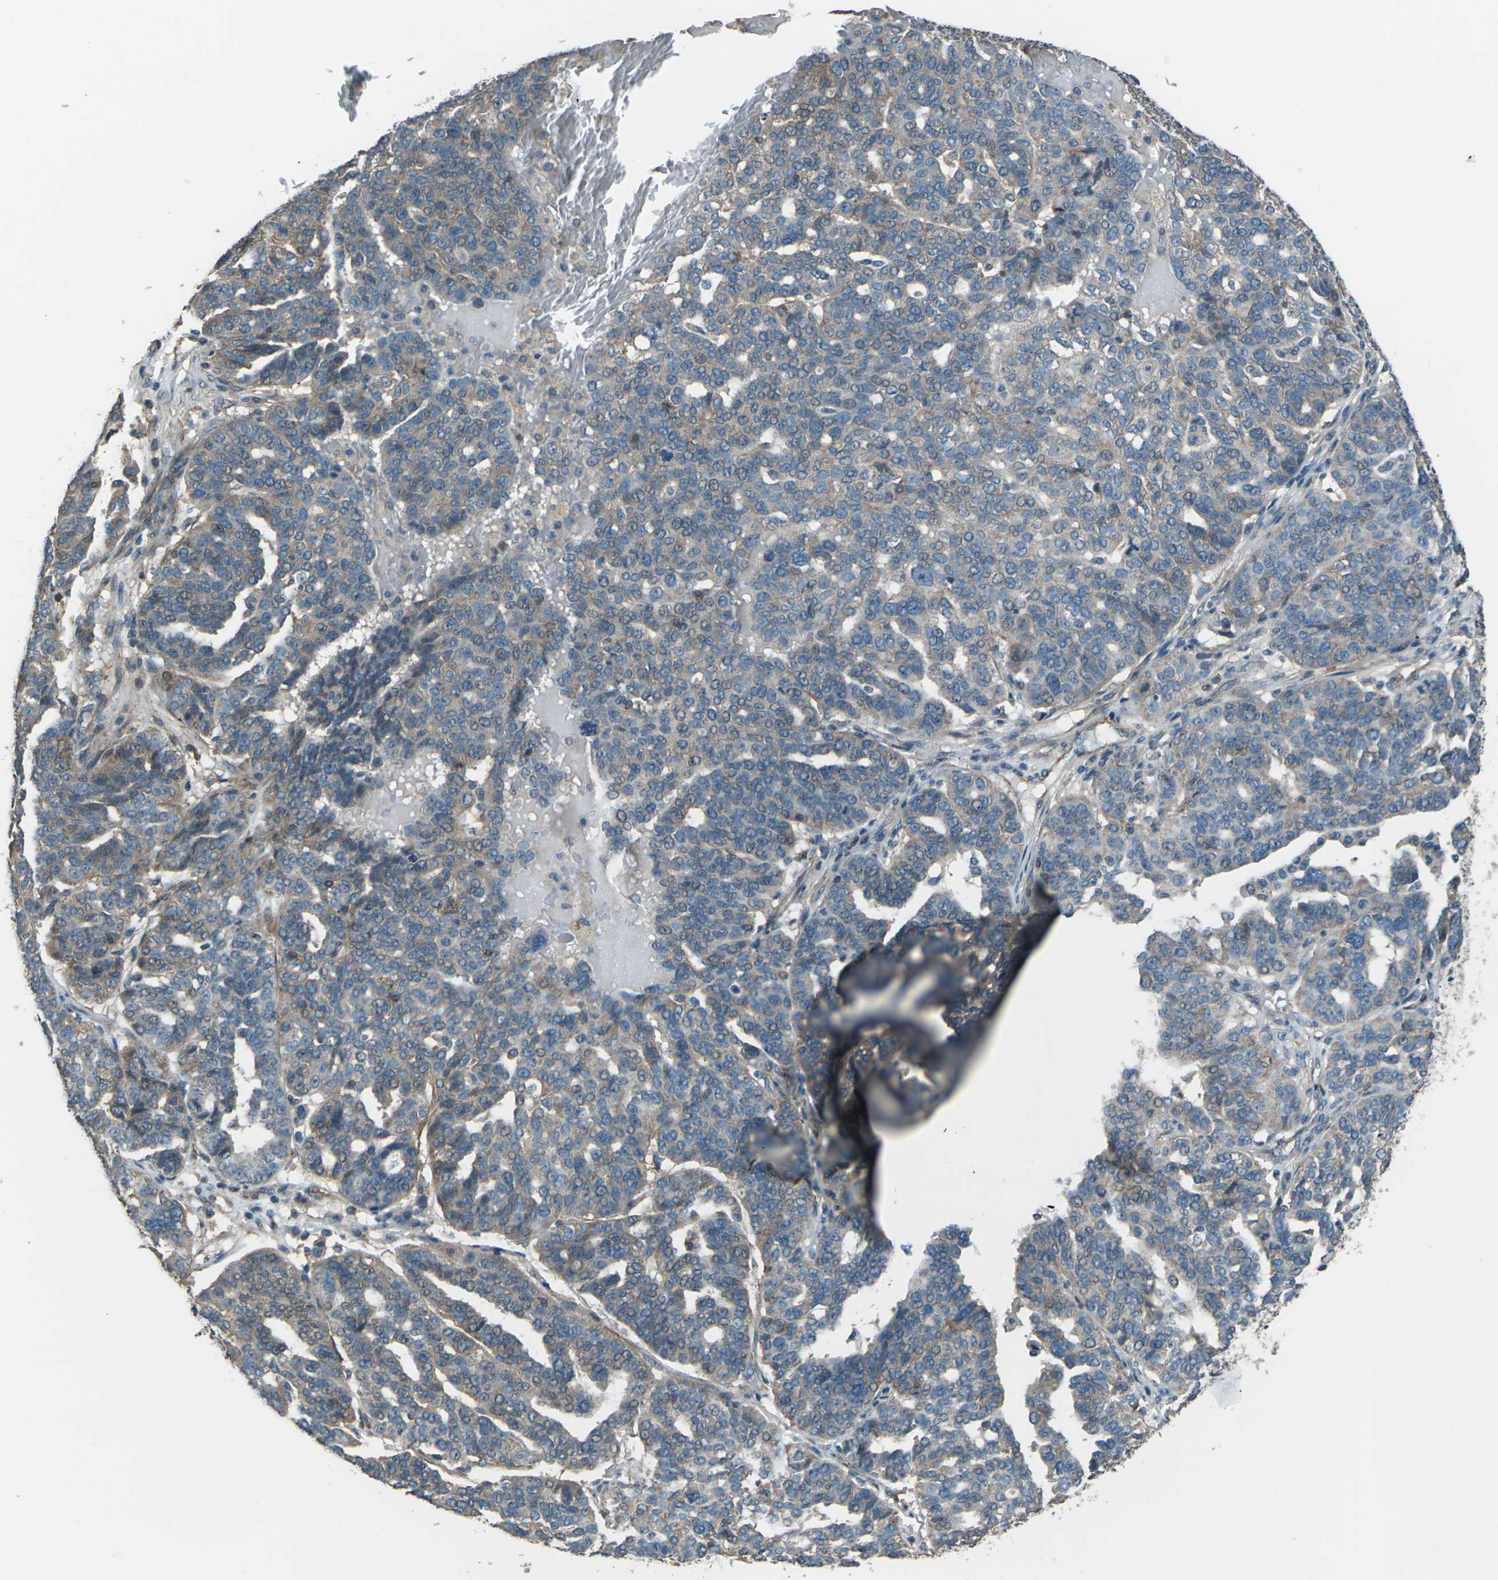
{"staining": {"intensity": "weak", "quantity": "25%-75%", "location": "cytoplasmic/membranous"}, "tissue": "ovarian cancer", "cell_type": "Tumor cells", "image_type": "cancer", "snomed": [{"axis": "morphology", "description": "Cystadenocarcinoma, serous, NOS"}, {"axis": "topography", "description": "Ovary"}], "caption": "Ovarian cancer stained with immunohistochemistry reveals weak cytoplasmic/membranous positivity in about 25%-75% of tumor cells.", "gene": "CMTM4", "patient": {"sex": "female", "age": 59}}